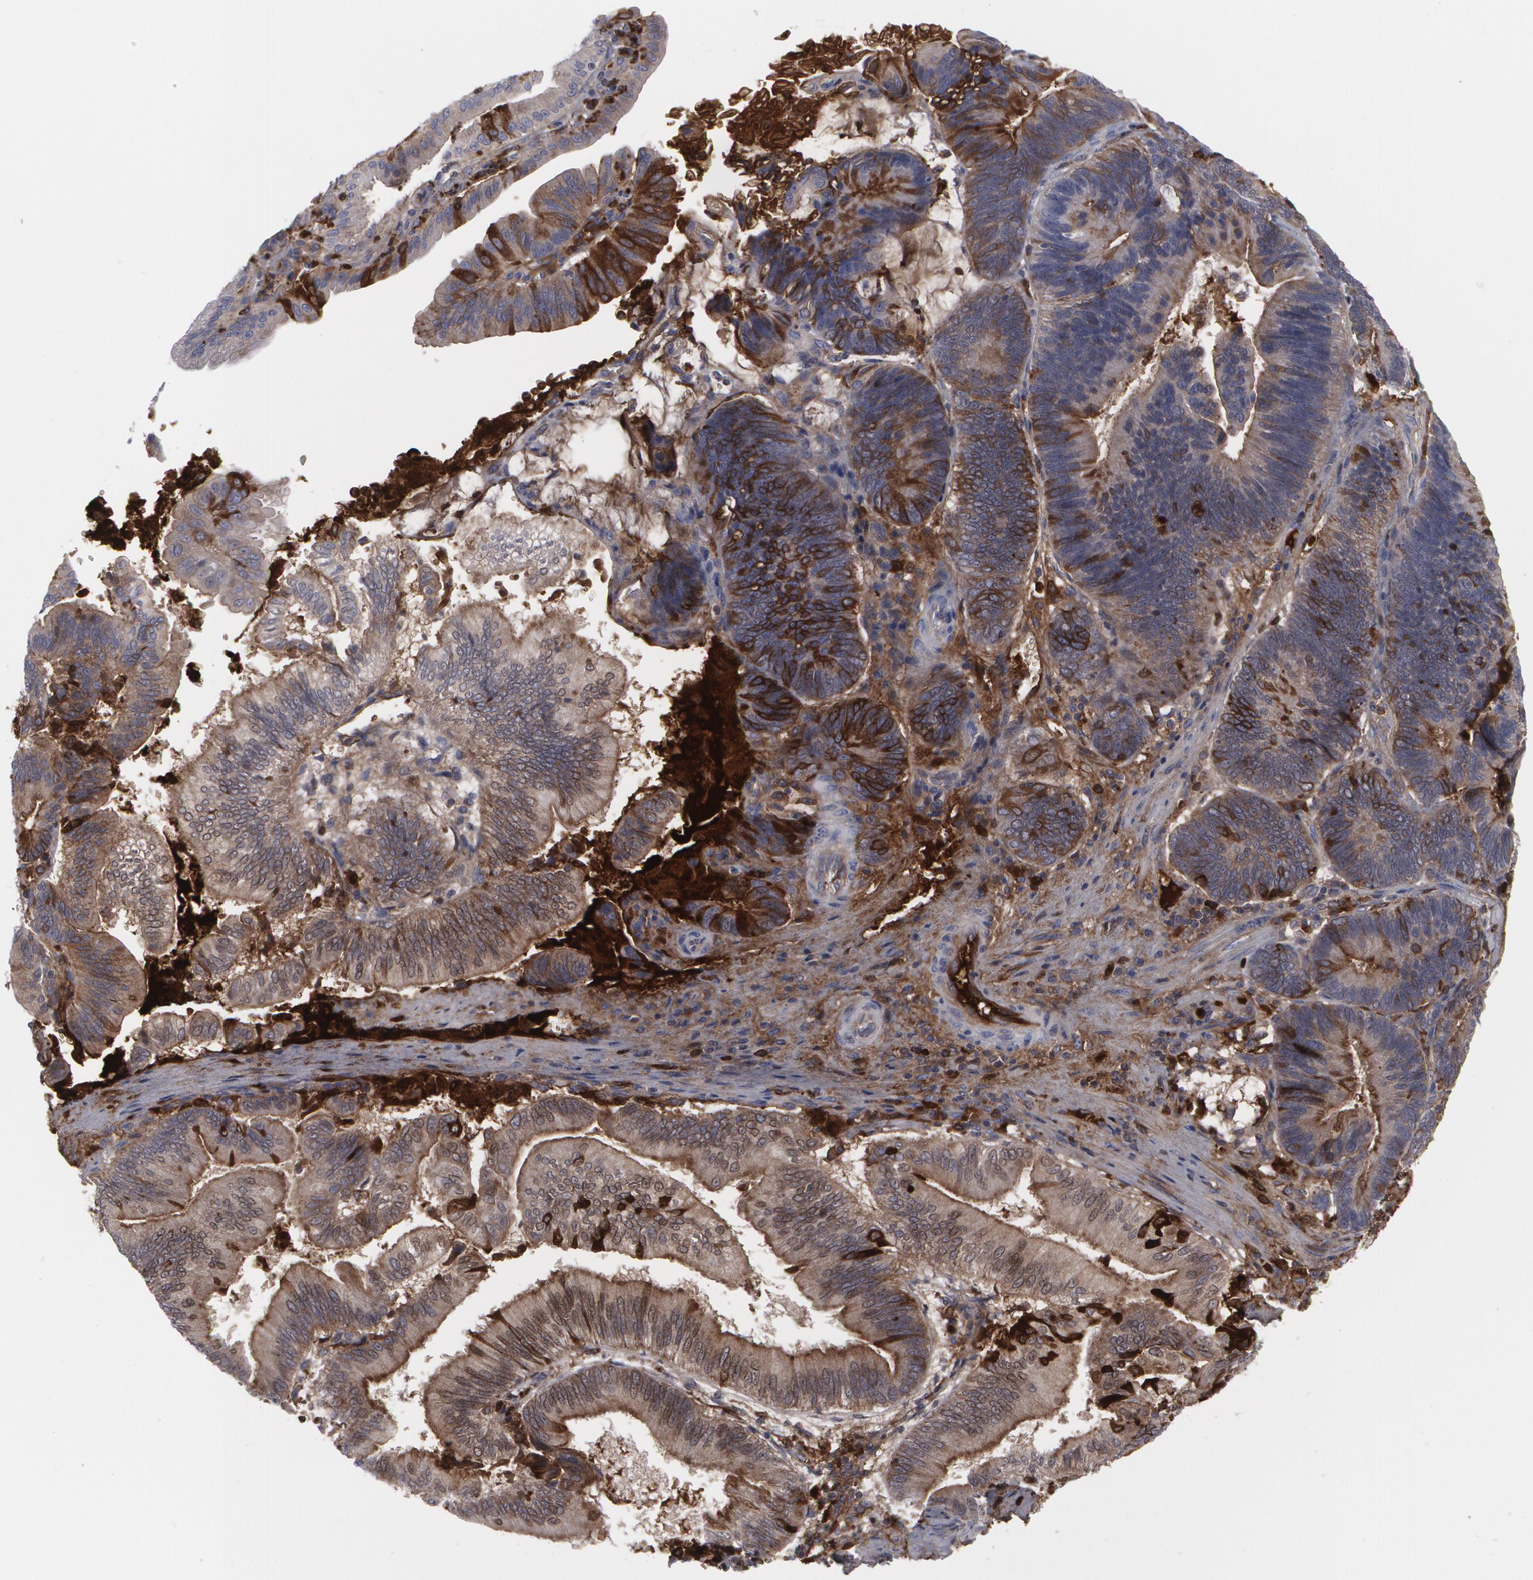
{"staining": {"intensity": "moderate", "quantity": "25%-75%", "location": "cytoplasmic/membranous"}, "tissue": "pancreatic cancer", "cell_type": "Tumor cells", "image_type": "cancer", "snomed": [{"axis": "morphology", "description": "Adenocarcinoma, NOS"}, {"axis": "topography", "description": "Pancreas"}], "caption": "This is an image of immunohistochemistry (IHC) staining of pancreatic cancer, which shows moderate staining in the cytoplasmic/membranous of tumor cells.", "gene": "LRG1", "patient": {"sex": "male", "age": 82}}